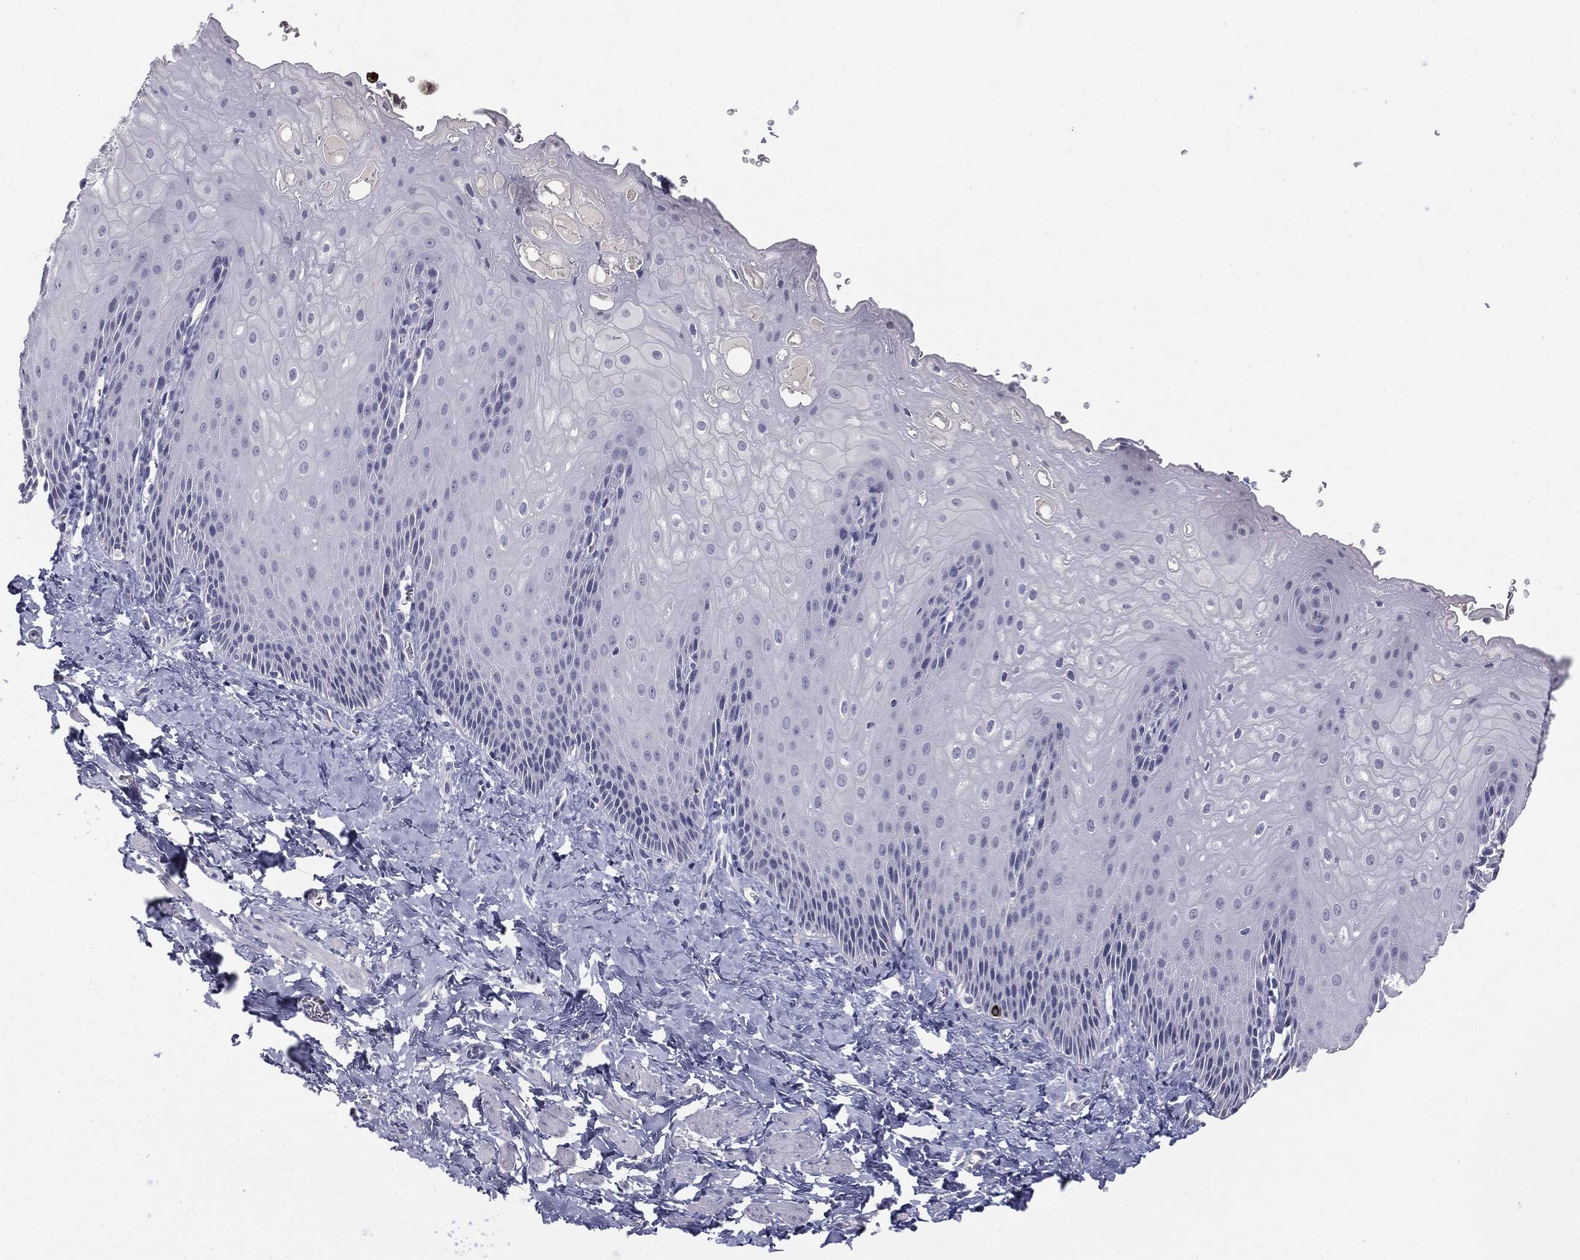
{"staining": {"intensity": "negative", "quantity": "none", "location": "none"}, "tissue": "esophagus", "cell_type": "Squamous epithelial cells", "image_type": "normal", "snomed": [{"axis": "morphology", "description": "Normal tissue, NOS"}, {"axis": "topography", "description": "Esophagus"}], "caption": "A histopathology image of human esophagus is negative for staining in squamous epithelial cells. Nuclei are stained in blue.", "gene": "MUC1", "patient": {"sex": "male", "age": 64}}